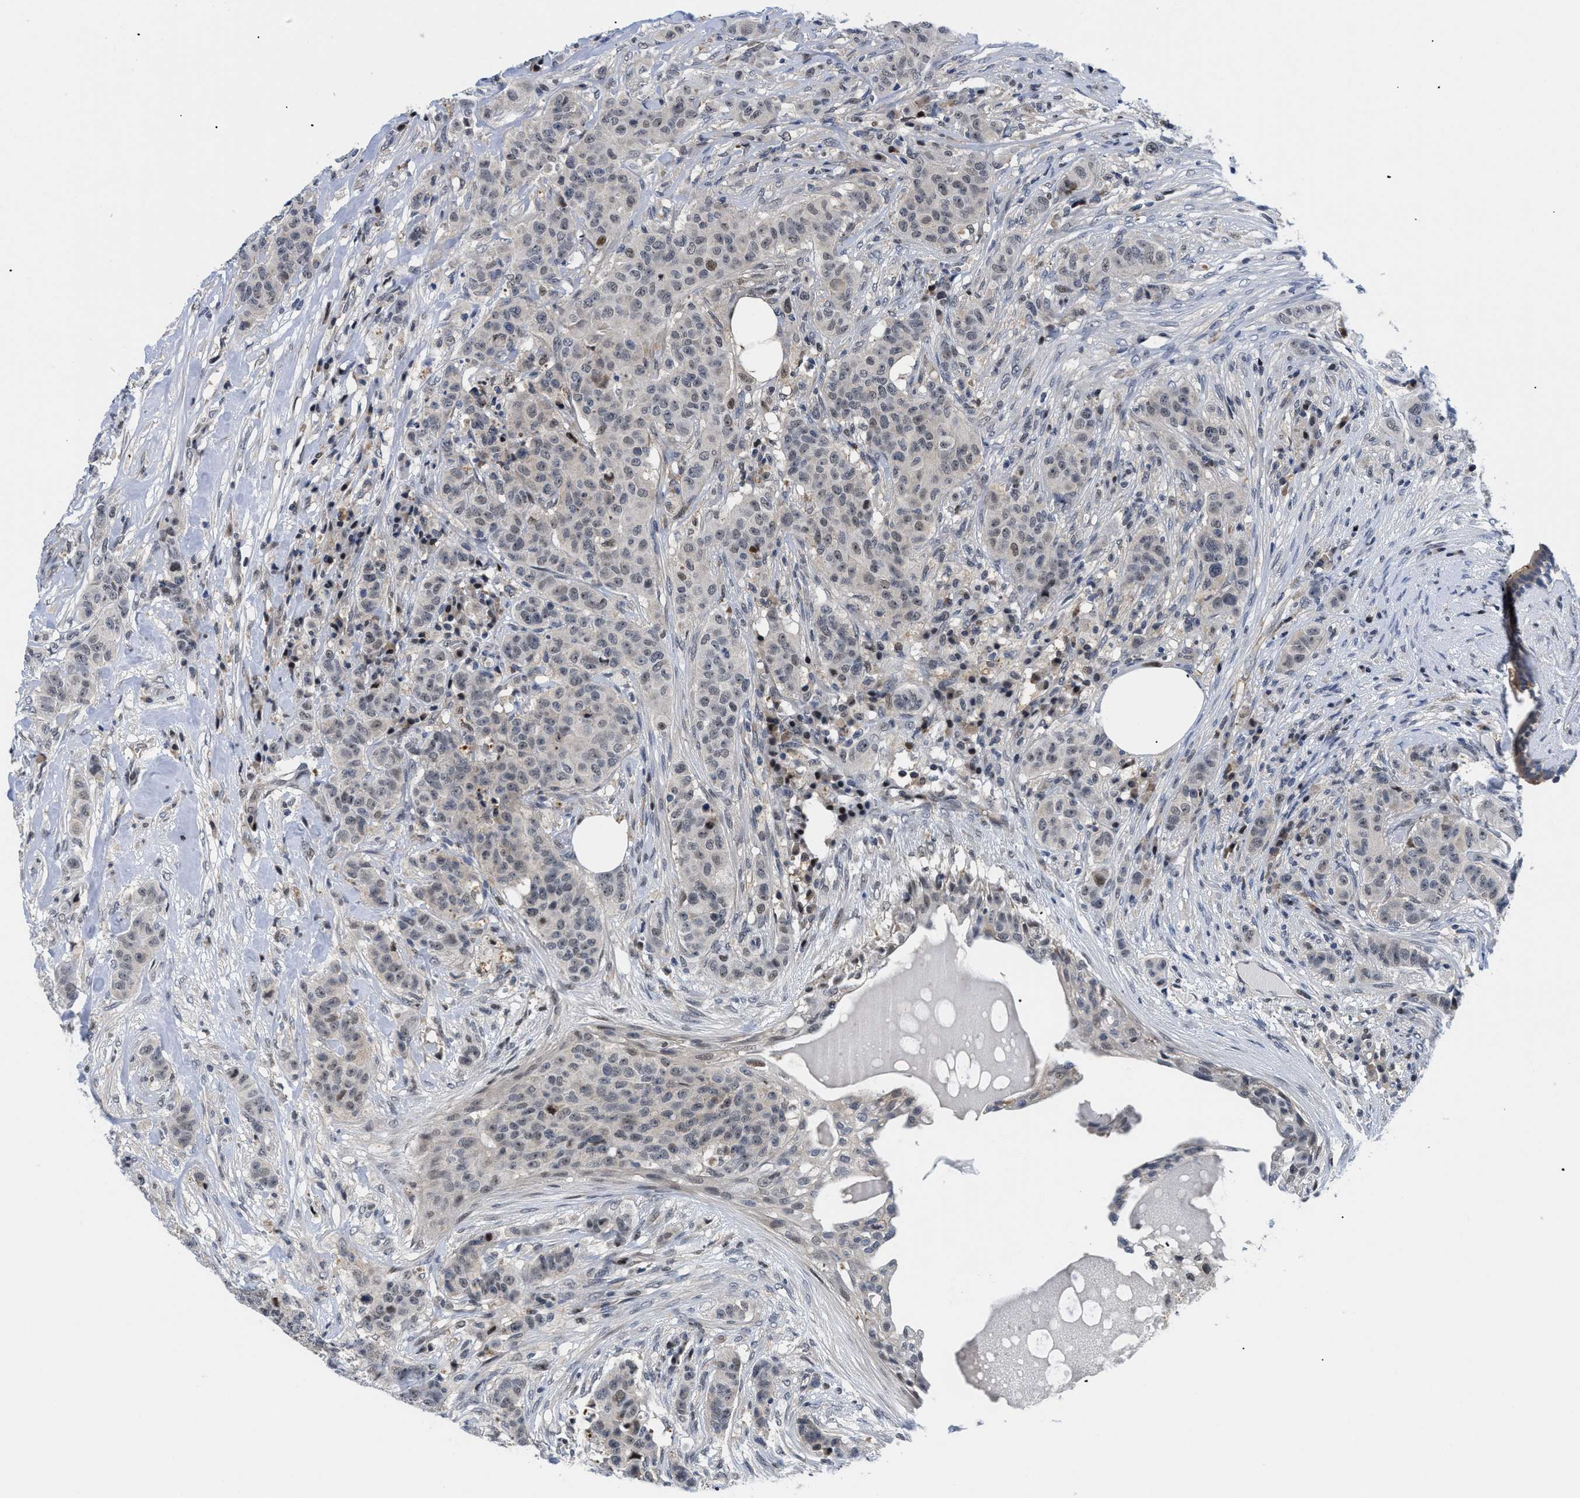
{"staining": {"intensity": "moderate", "quantity": "<25%", "location": "nuclear"}, "tissue": "breast cancer", "cell_type": "Tumor cells", "image_type": "cancer", "snomed": [{"axis": "morphology", "description": "Normal tissue, NOS"}, {"axis": "morphology", "description": "Duct carcinoma"}, {"axis": "topography", "description": "Breast"}], "caption": "Tumor cells display low levels of moderate nuclear staining in about <25% of cells in breast cancer. (DAB = brown stain, brightfield microscopy at high magnification).", "gene": "SLC29A2", "patient": {"sex": "female", "age": 40}}